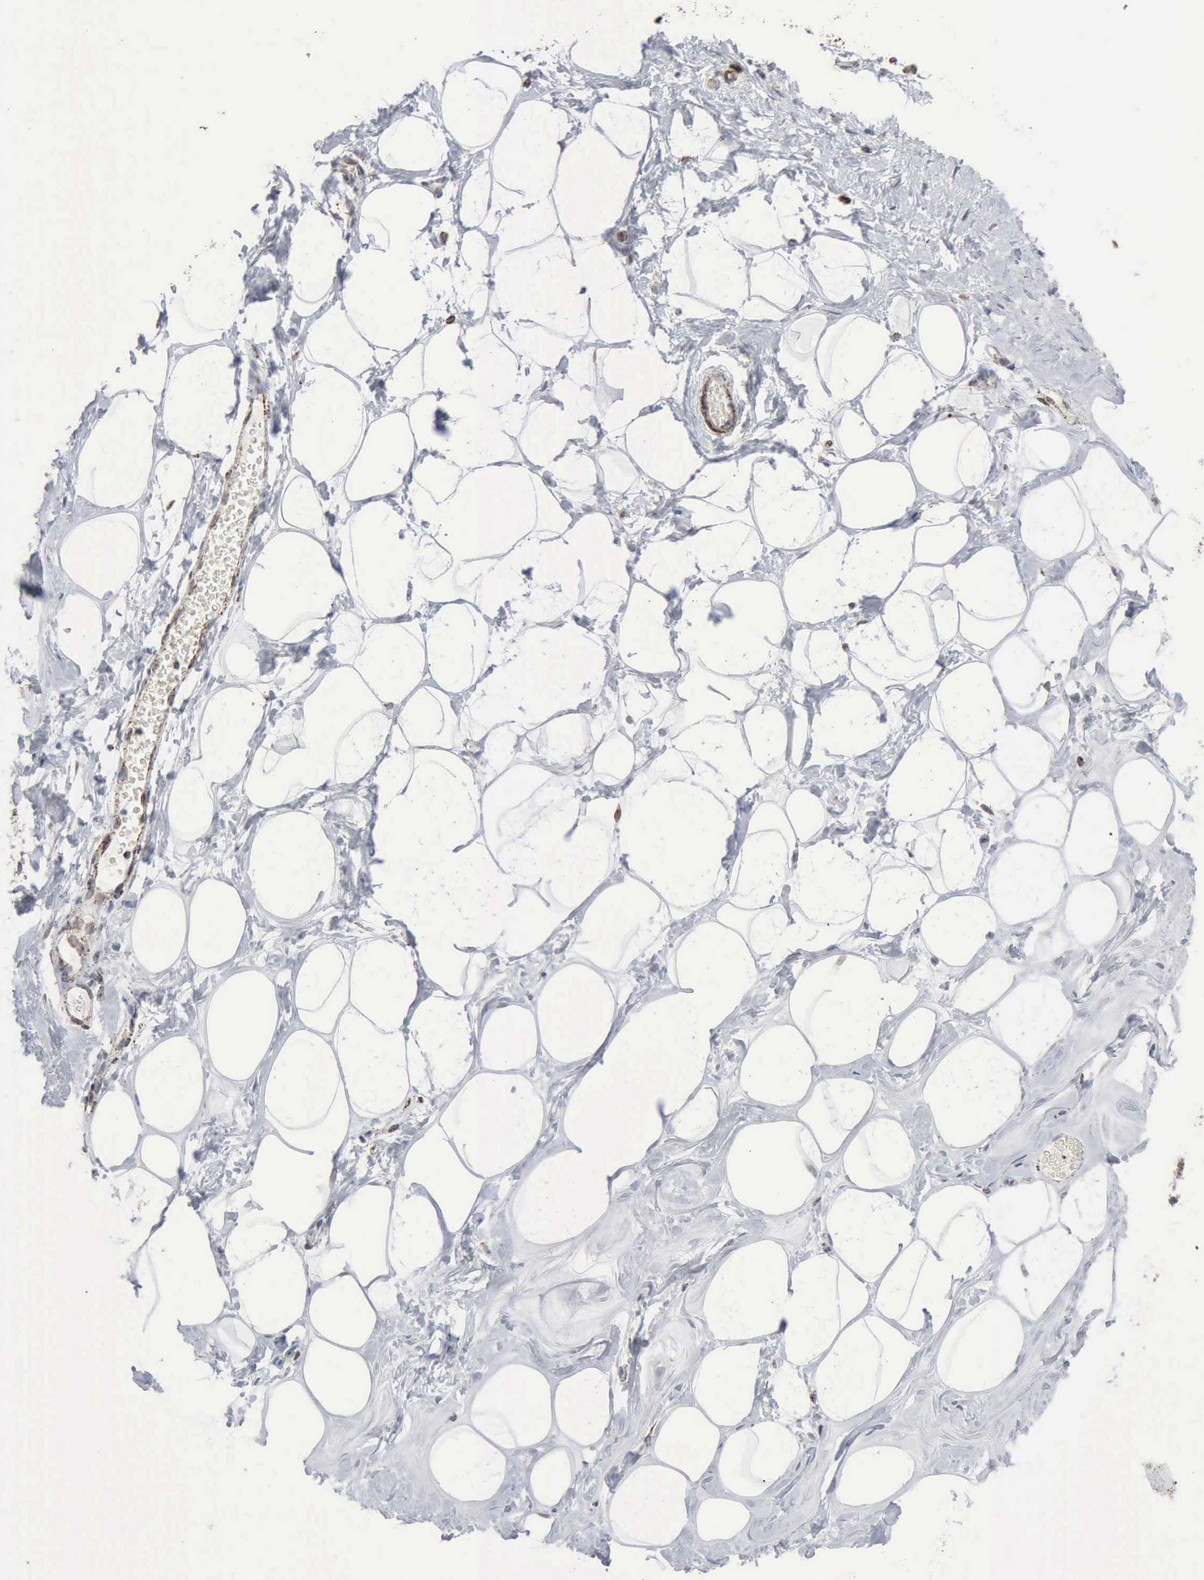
{"staining": {"intensity": "negative", "quantity": "none", "location": "none"}, "tissue": "breast", "cell_type": "Adipocytes", "image_type": "normal", "snomed": [{"axis": "morphology", "description": "Normal tissue, NOS"}, {"axis": "morphology", "description": "Fibrosis, NOS"}, {"axis": "topography", "description": "Breast"}], "caption": "The IHC histopathology image has no significant expression in adipocytes of breast. The staining was performed using DAB to visualize the protein expression in brown, while the nuclei were stained in blue with hematoxylin (Magnification: 20x).", "gene": "ACO2", "patient": {"sex": "female", "age": 39}}